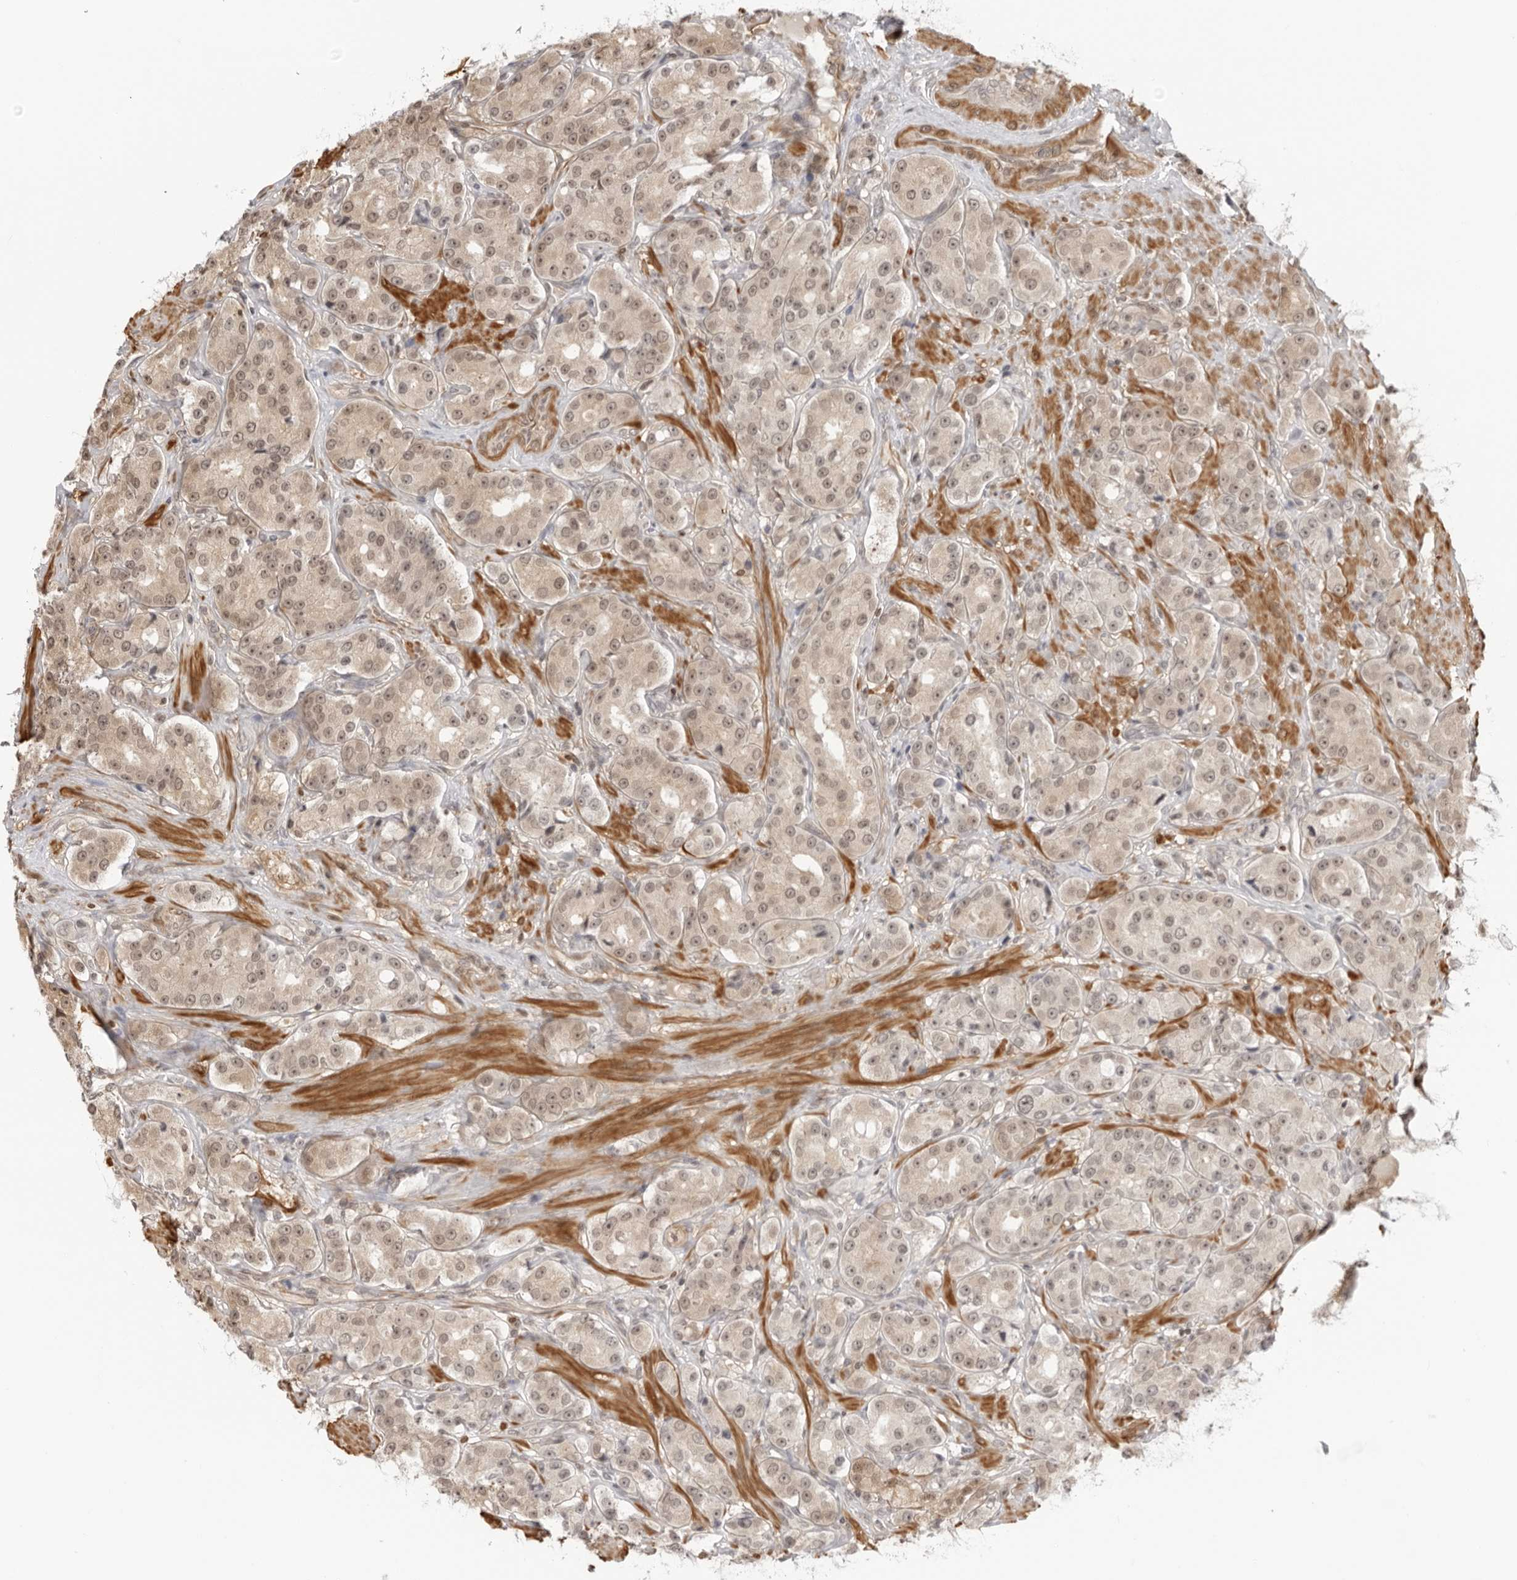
{"staining": {"intensity": "moderate", "quantity": ">75%", "location": "cytoplasmic/membranous,nuclear"}, "tissue": "prostate cancer", "cell_type": "Tumor cells", "image_type": "cancer", "snomed": [{"axis": "morphology", "description": "Adenocarcinoma, High grade"}, {"axis": "topography", "description": "Prostate"}], "caption": "A brown stain highlights moderate cytoplasmic/membranous and nuclear positivity of a protein in high-grade adenocarcinoma (prostate) tumor cells.", "gene": "RNF146", "patient": {"sex": "male", "age": 60}}